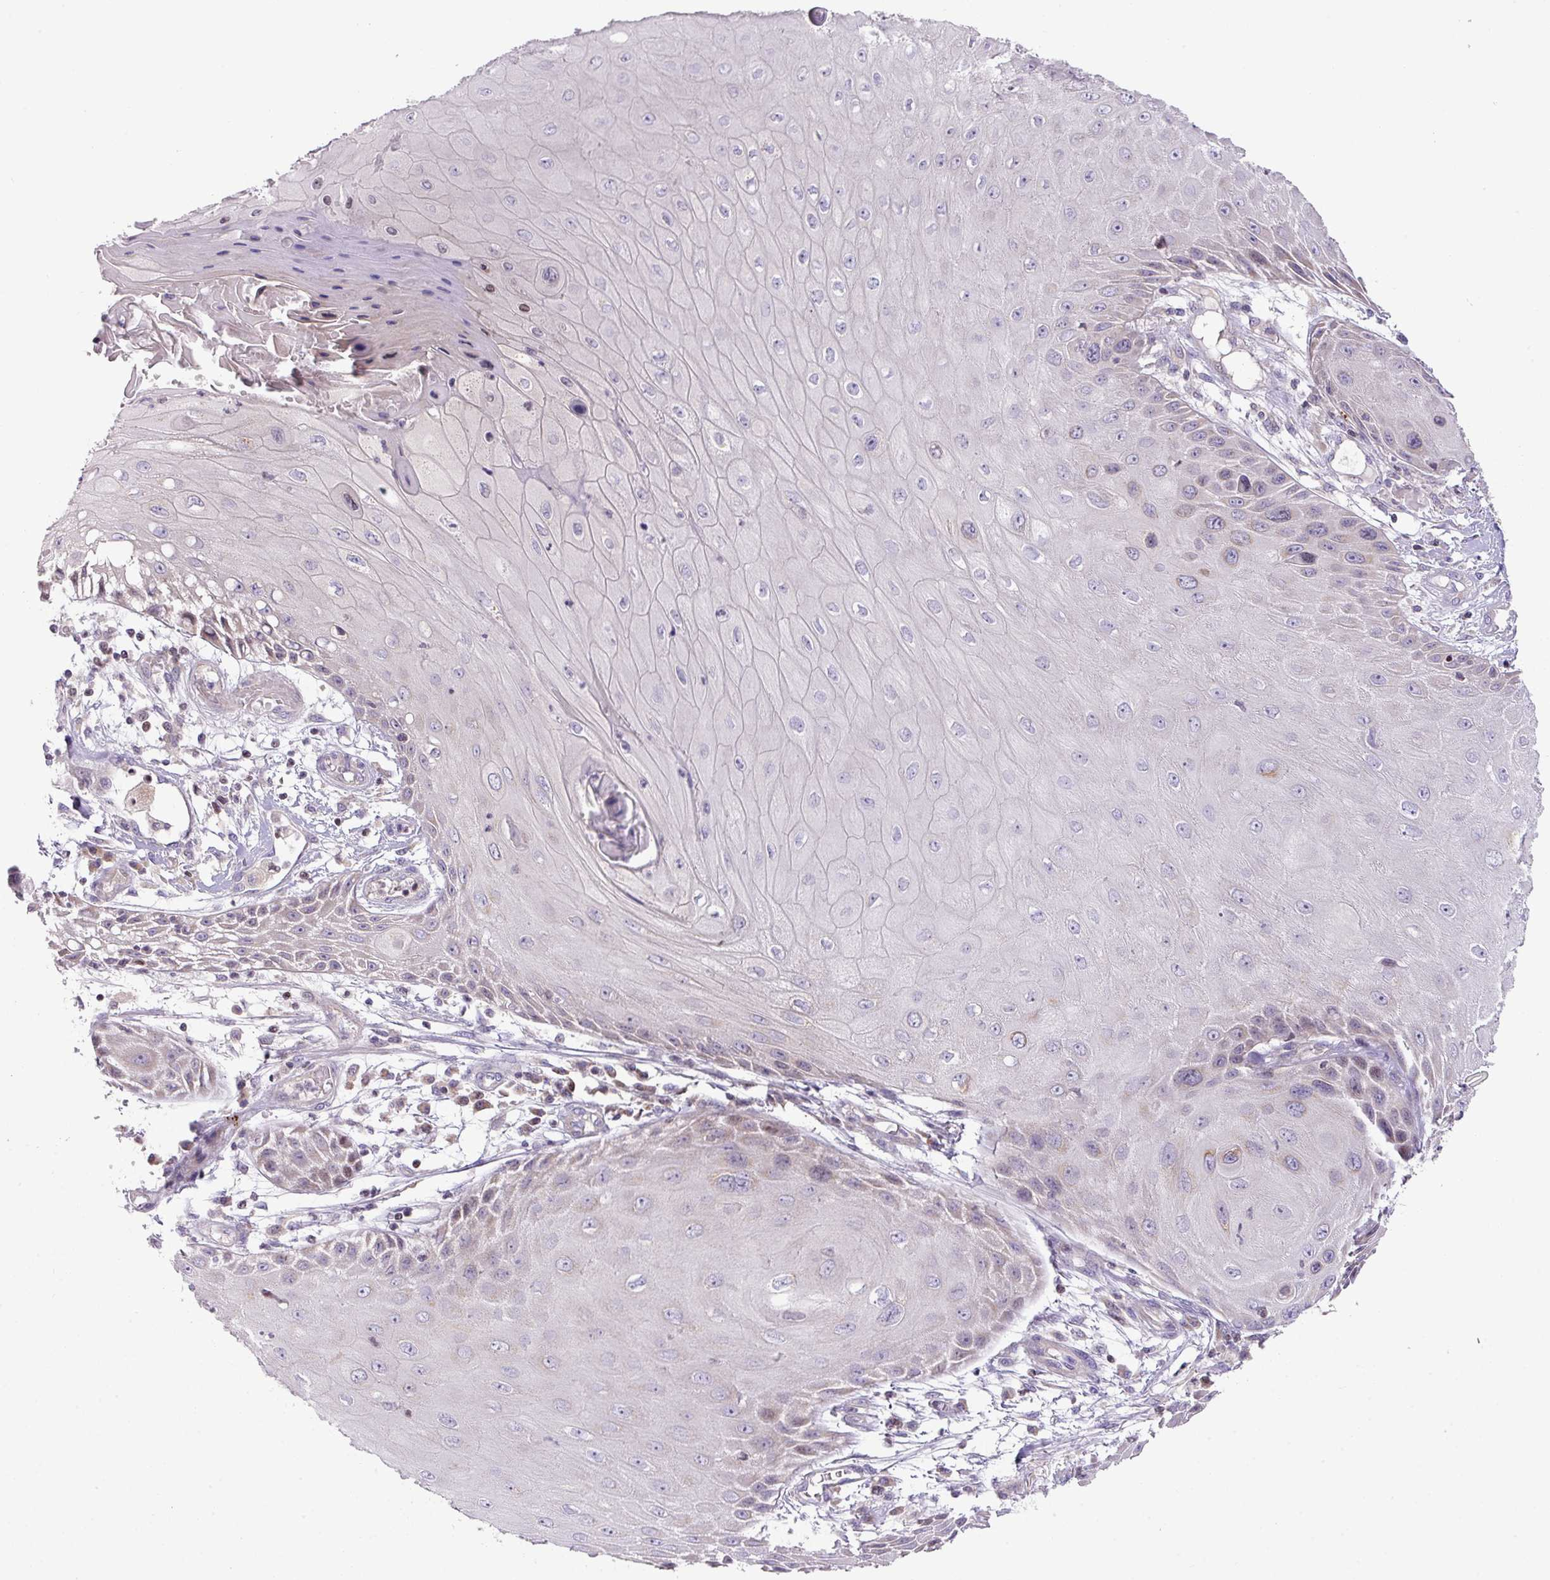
{"staining": {"intensity": "negative", "quantity": "none", "location": "none"}, "tissue": "skin cancer", "cell_type": "Tumor cells", "image_type": "cancer", "snomed": [{"axis": "morphology", "description": "Squamous cell carcinoma, NOS"}, {"axis": "topography", "description": "Skin"}, {"axis": "topography", "description": "Vulva"}], "caption": "DAB (3,3'-diaminobenzidine) immunohistochemical staining of human squamous cell carcinoma (skin) displays no significant expression in tumor cells.", "gene": "ZNF394", "patient": {"sex": "female", "age": 44}}